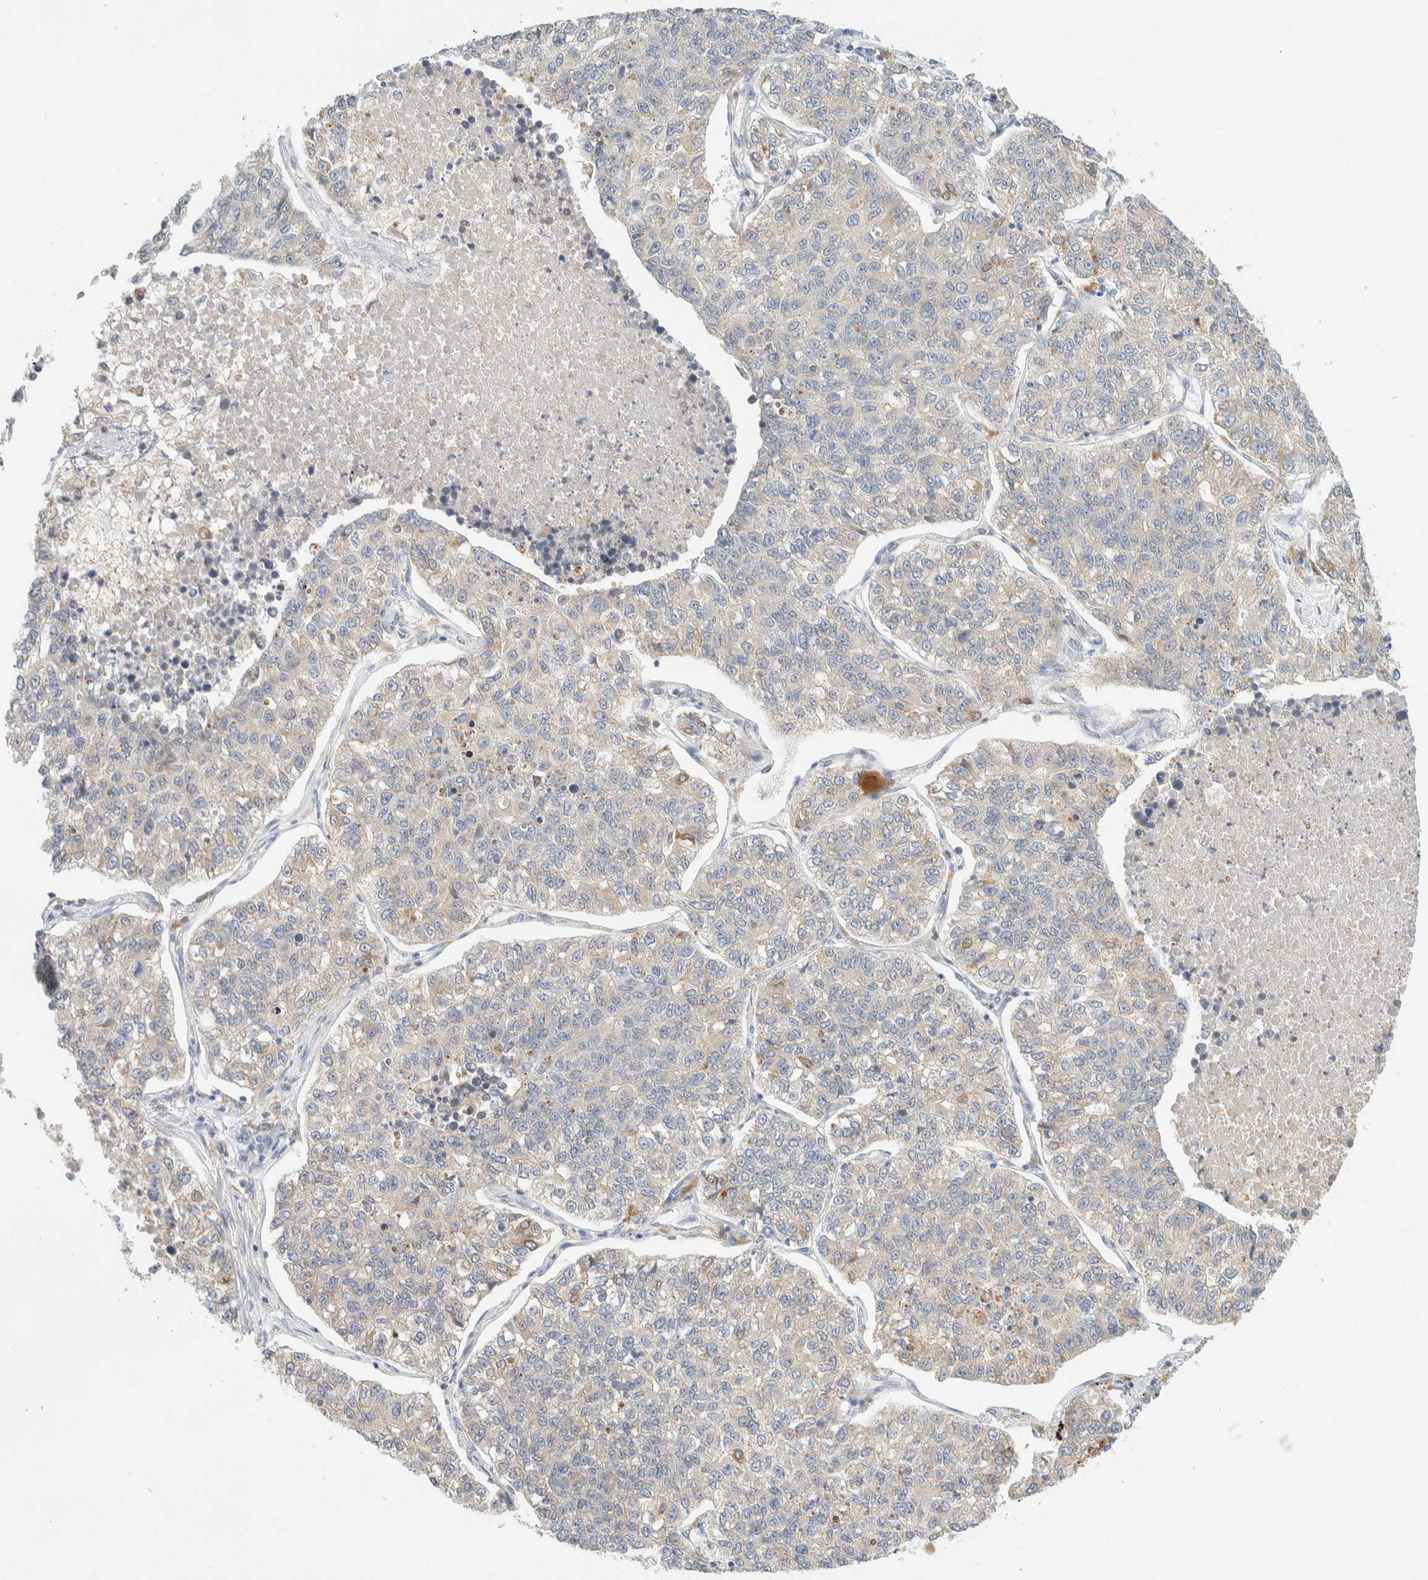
{"staining": {"intensity": "weak", "quantity": "<25%", "location": "cytoplasmic/membranous"}, "tissue": "lung cancer", "cell_type": "Tumor cells", "image_type": "cancer", "snomed": [{"axis": "morphology", "description": "Adenocarcinoma, NOS"}, {"axis": "topography", "description": "Lung"}], "caption": "Tumor cells show no significant protein staining in adenocarcinoma (lung).", "gene": "NT5C", "patient": {"sex": "male", "age": 49}}